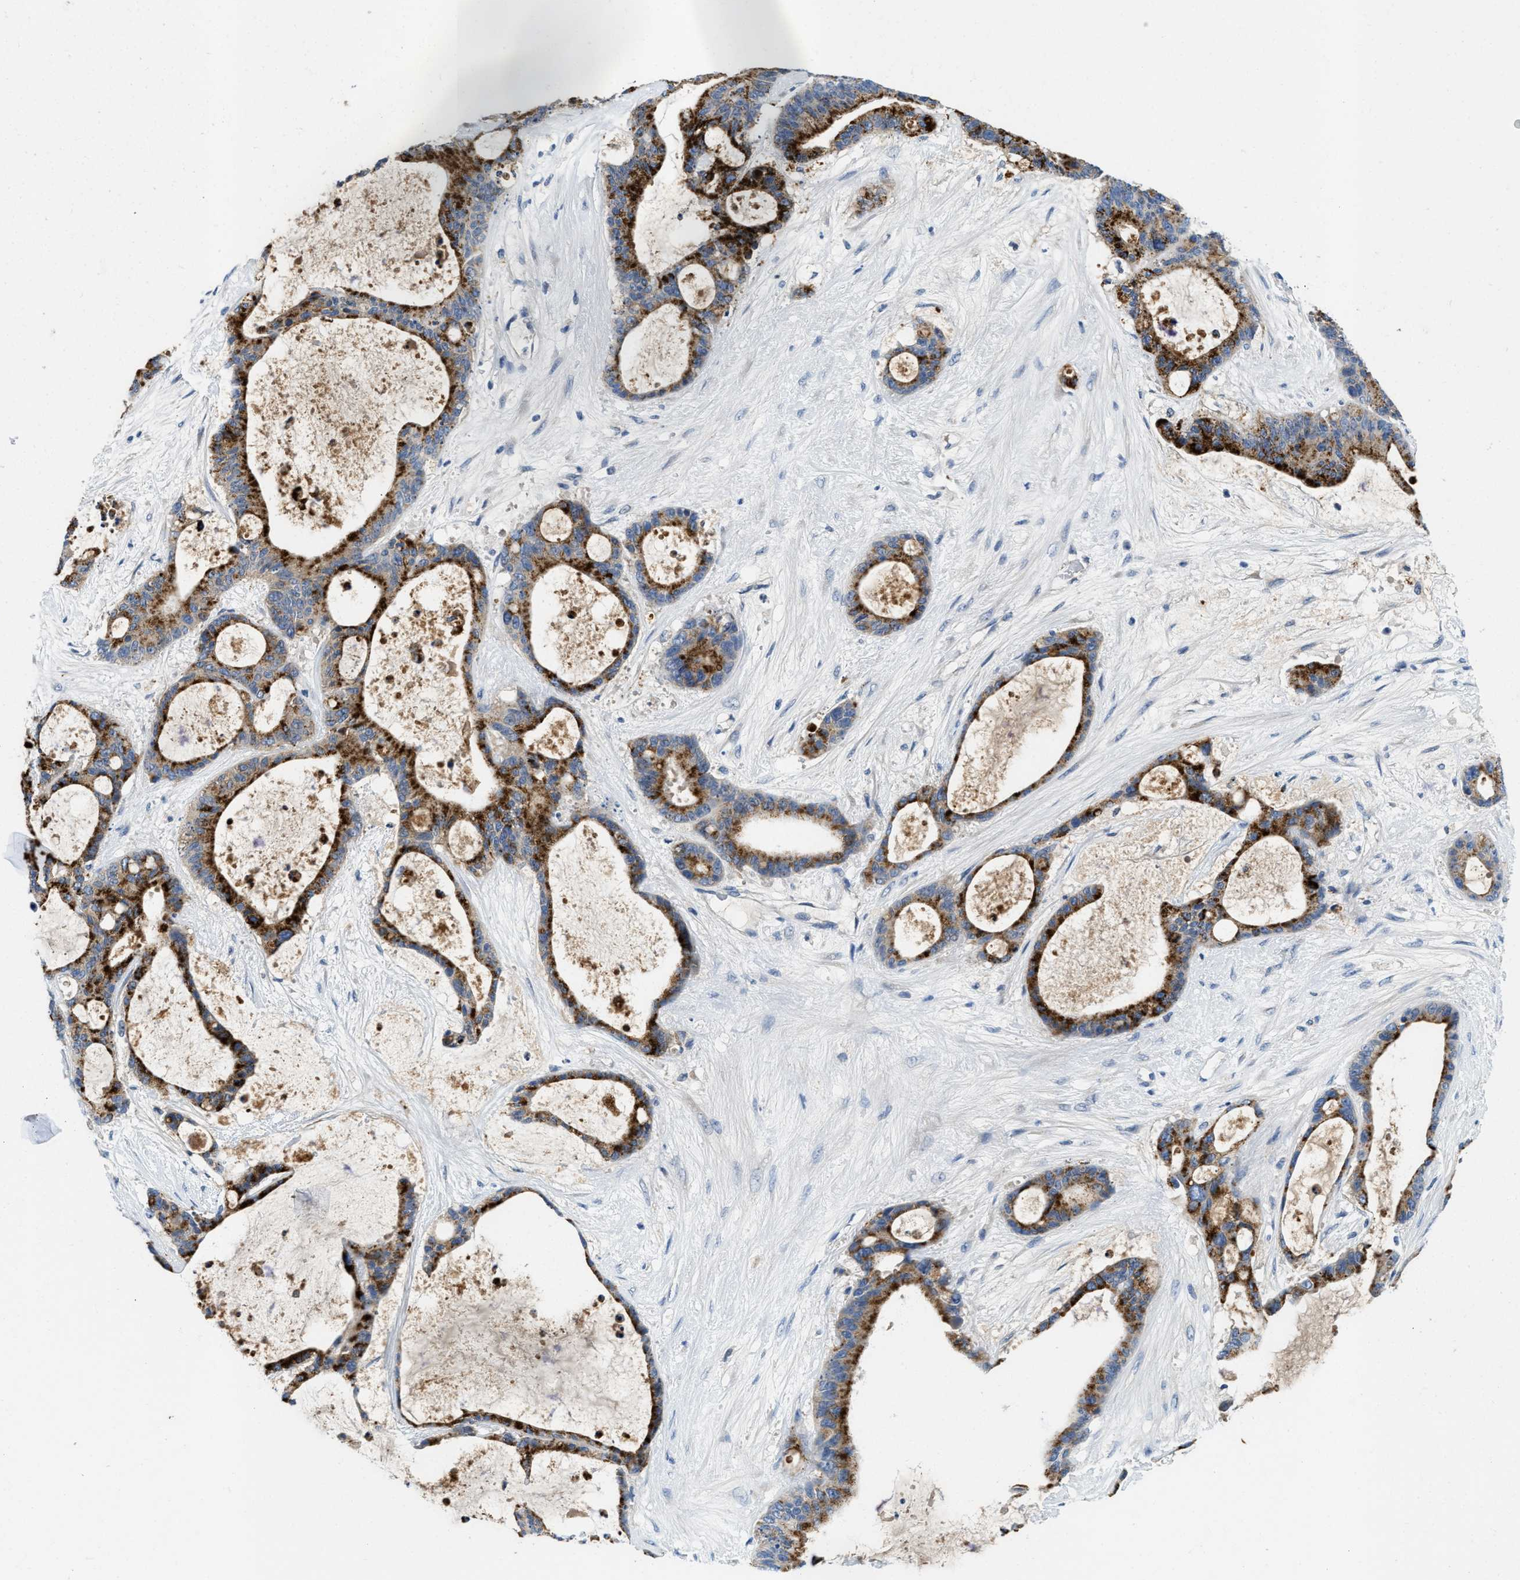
{"staining": {"intensity": "strong", "quantity": "25%-75%", "location": "cytoplasmic/membranous"}, "tissue": "liver cancer", "cell_type": "Tumor cells", "image_type": "cancer", "snomed": [{"axis": "morphology", "description": "Cholangiocarcinoma"}, {"axis": "topography", "description": "Liver"}], "caption": "A high amount of strong cytoplasmic/membranous expression is seen in approximately 25%-75% of tumor cells in liver cancer tissue.", "gene": "TSPAN3", "patient": {"sex": "female", "age": 73}}